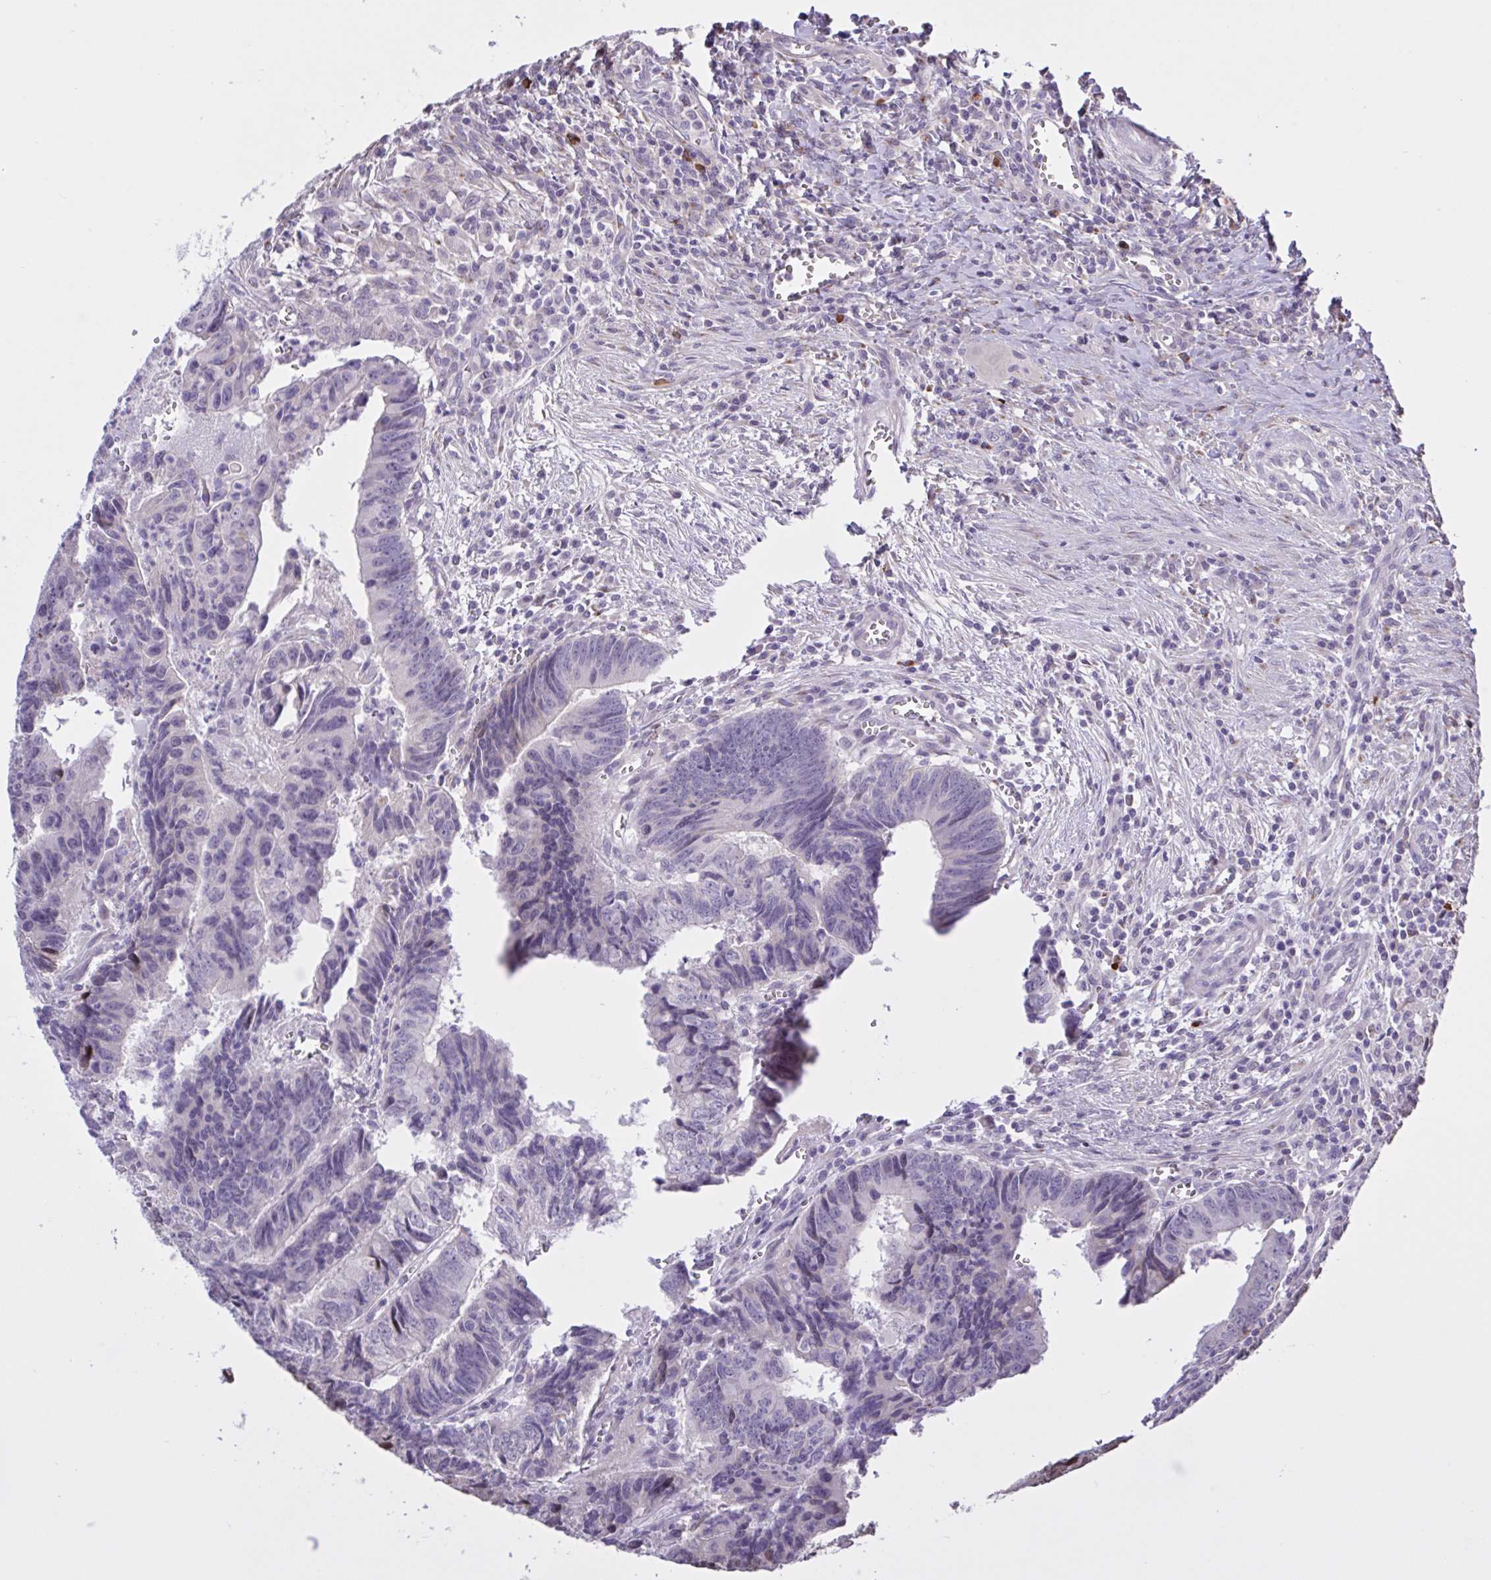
{"staining": {"intensity": "negative", "quantity": "none", "location": "none"}, "tissue": "colorectal cancer", "cell_type": "Tumor cells", "image_type": "cancer", "snomed": [{"axis": "morphology", "description": "Adenocarcinoma, NOS"}, {"axis": "topography", "description": "Colon"}], "caption": "Immunohistochemistry (IHC) of colorectal cancer (adenocarcinoma) displays no expression in tumor cells. (DAB (3,3'-diaminobenzidine) immunohistochemistry (IHC) with hematoxylin counter stain).", "gene": "MRGPRX2", "patient": {"sex": "male", "age": 86}}